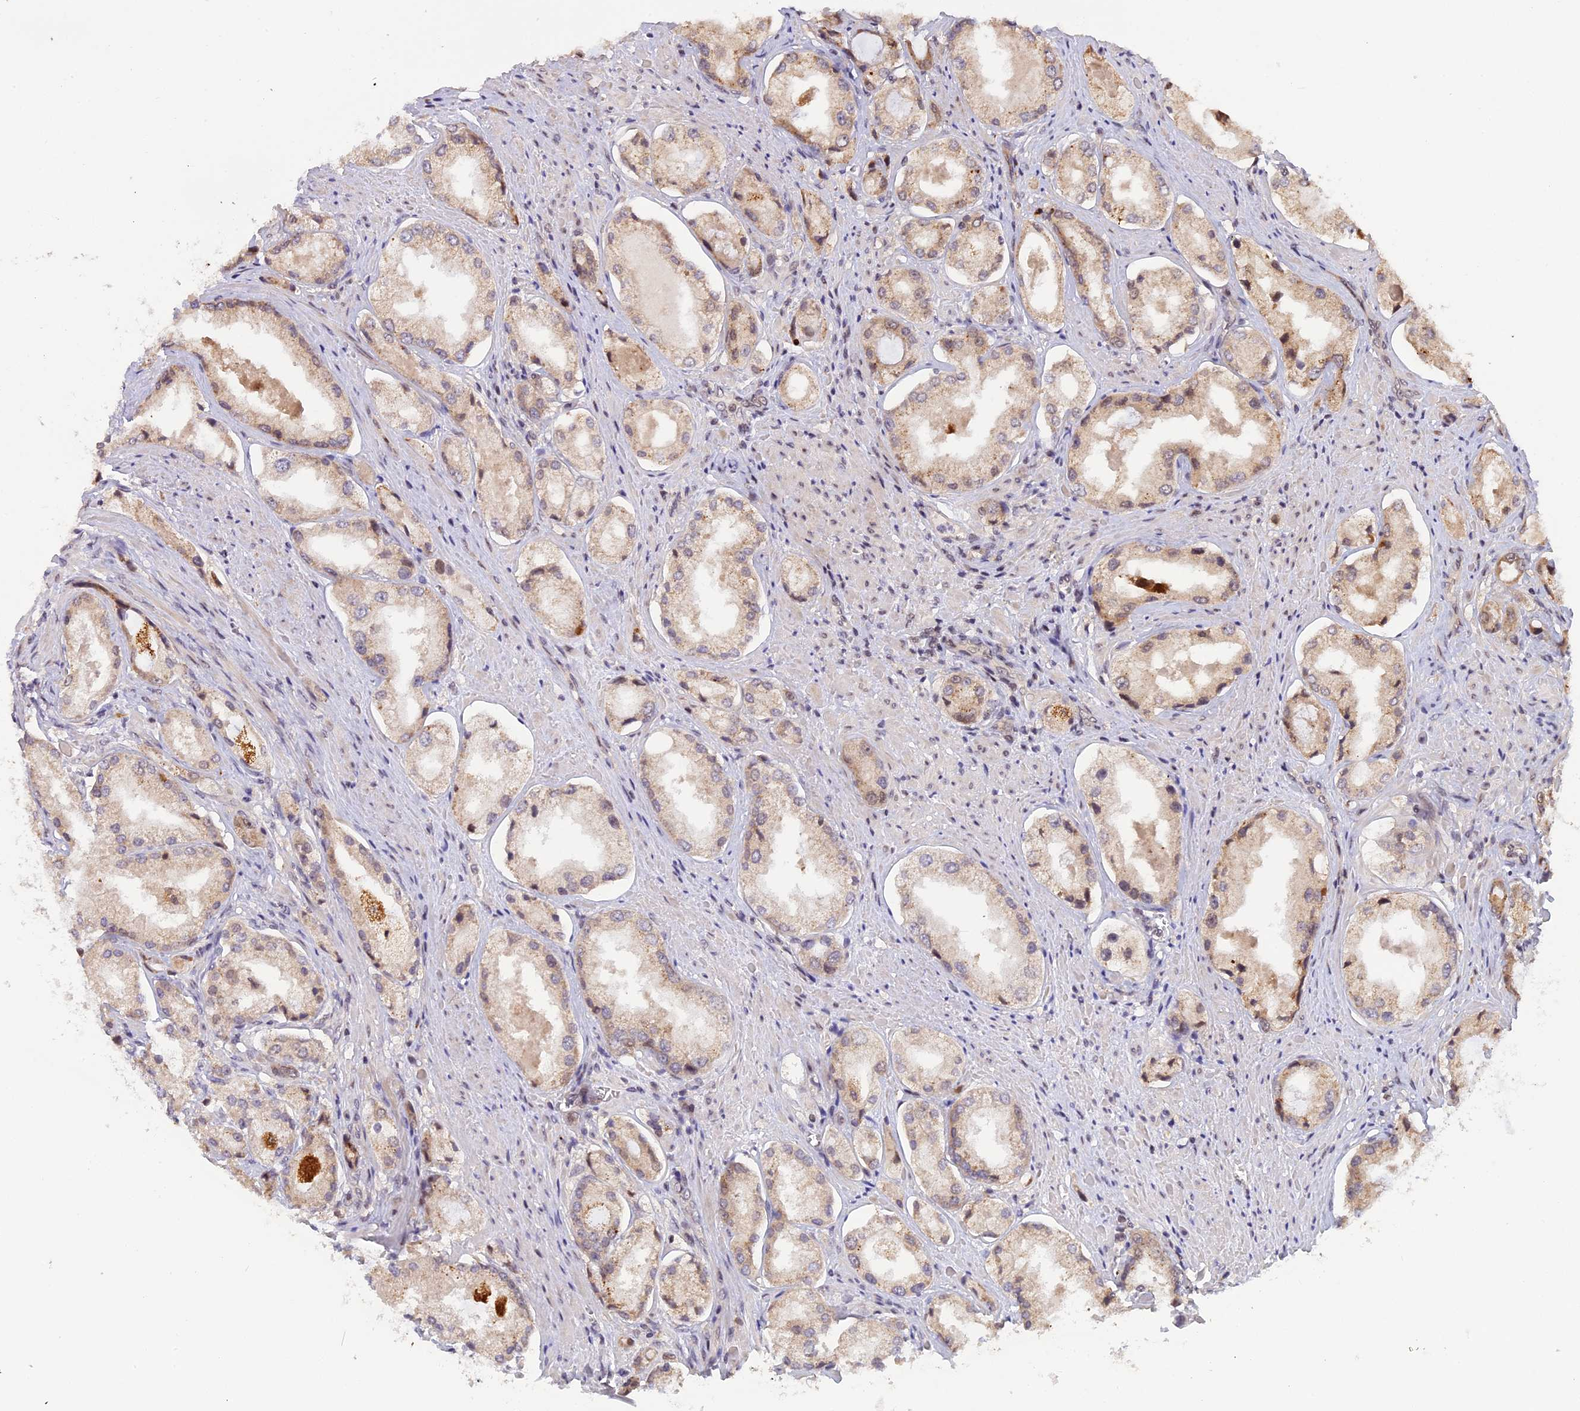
{"staining": {"intensity": "weak", "quantity": "25%-75%", "location": "cytoplasmic/membranous"}, "tissue": "prostate cancer", "cell_type": "Tumor cells", "image_type": "cancer", "snomed": [{"axis": "morphology", "description": "Adenocarcinoma, Low grade"}, {"axis": "topography", "description": "Prostate"}], "caption": "Prostate cancer stained with DAB (3,3'-diaminobenzidine) IHC displays low levels of weak cytoplasmic/membranous staining in approximately 25%-75% of tumor cells. Nuclei are stained in blue.", "gene": "POLR2C", "patient": {"sex": "male", "age": 68}}